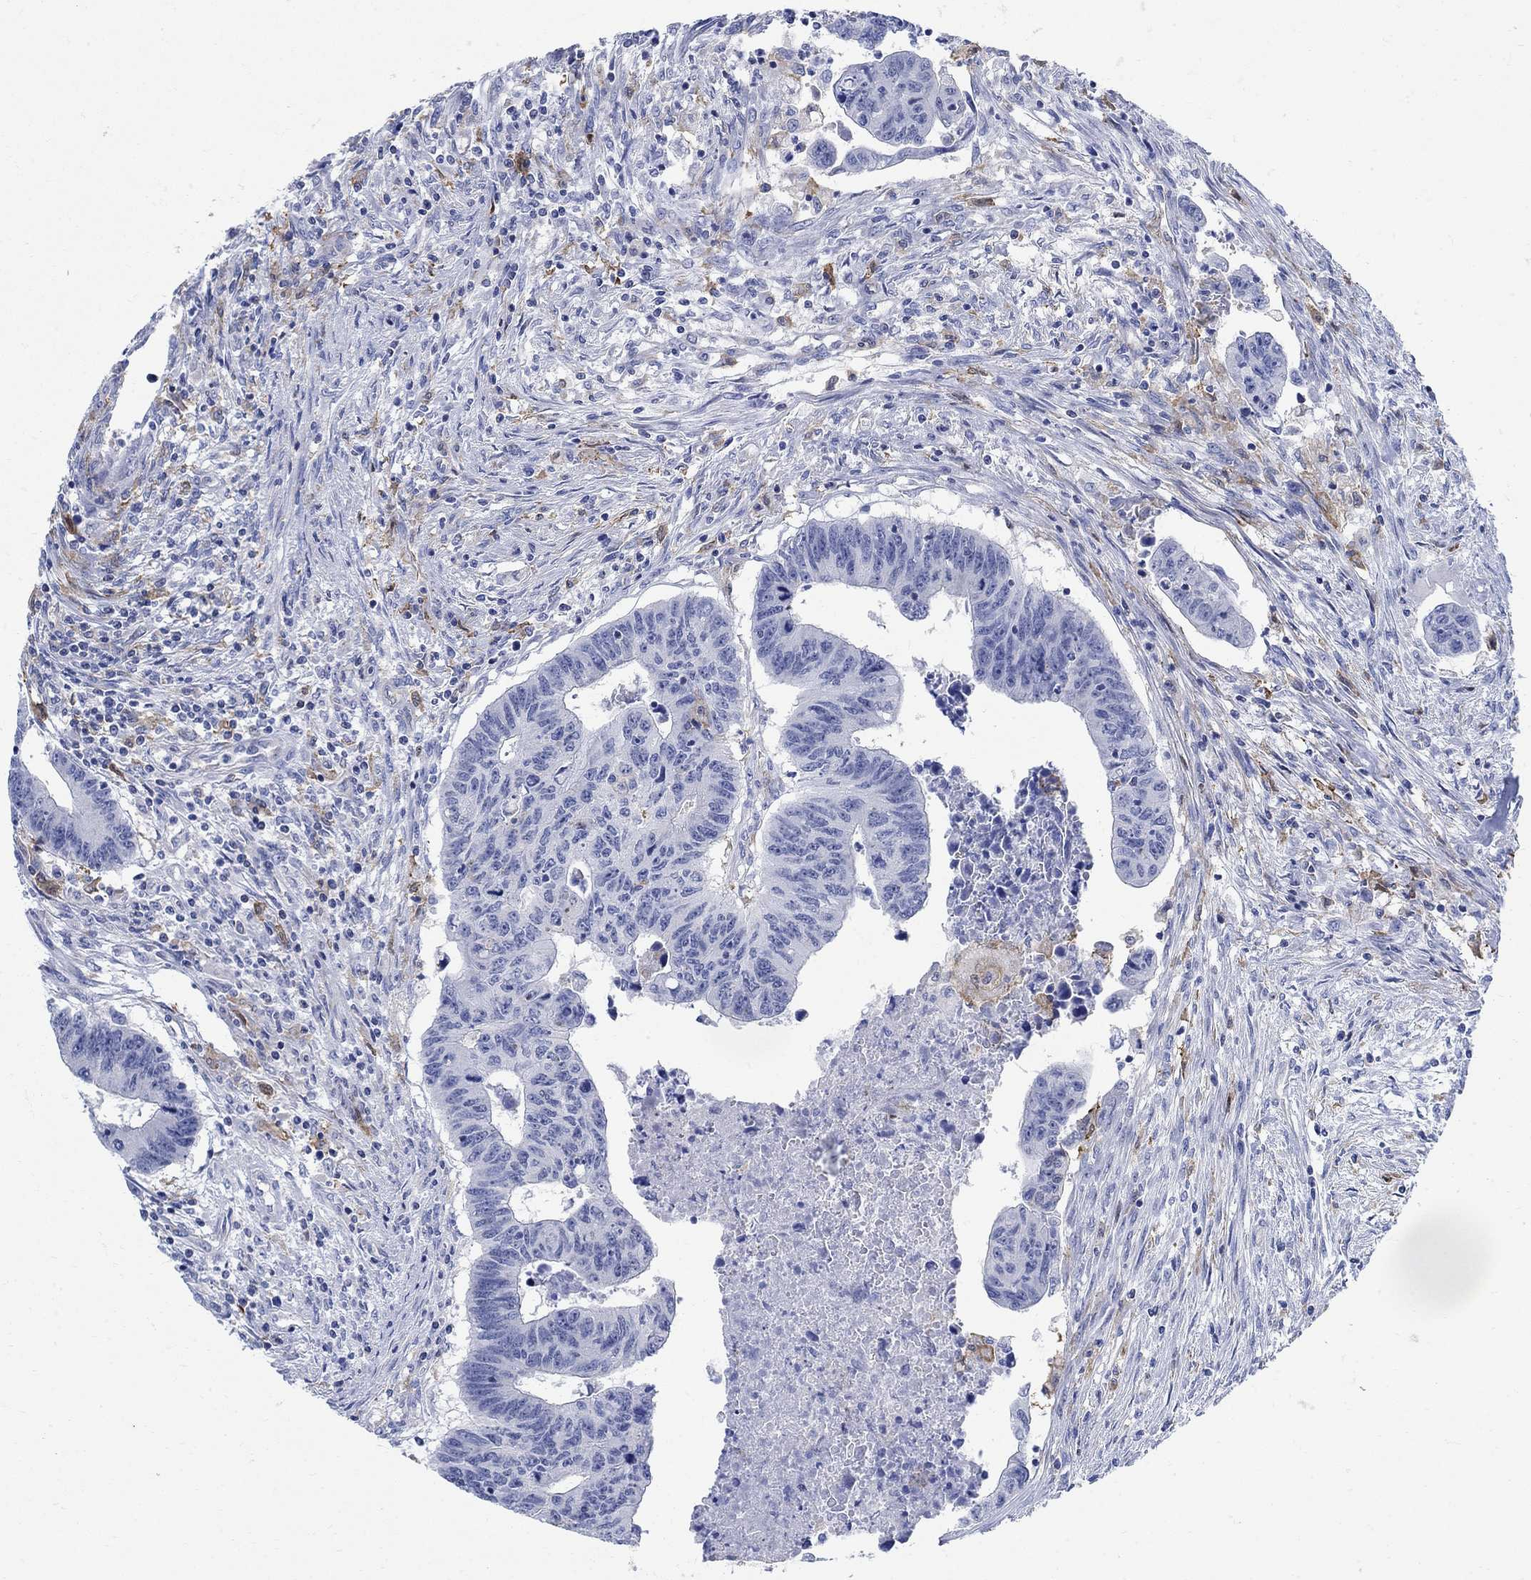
{"staining": {"intensity": "negative", "quantity": "none", "location": "none"}, "tissue": "colorectal cancer", "cell_type": "Tumor cells", "image_type": "cancer", "snomed": [{"axis": "morphology", "description": "Adenocarcinoma, NOS"}, {"axis": "topography", "description": "Rectum"}], "caption": "Immunohistochemistry (IHC) histopathology image of adenocarcinoma (colorectal) stained for a protein (brown), which shows no staining in tumor cells. (Brightfield microscopy of DAB (3,3'-diaminobenzidine) IHC at high magnification).", "gene": "PHF21B", "patient": {"sex": "female", "age": 85}}